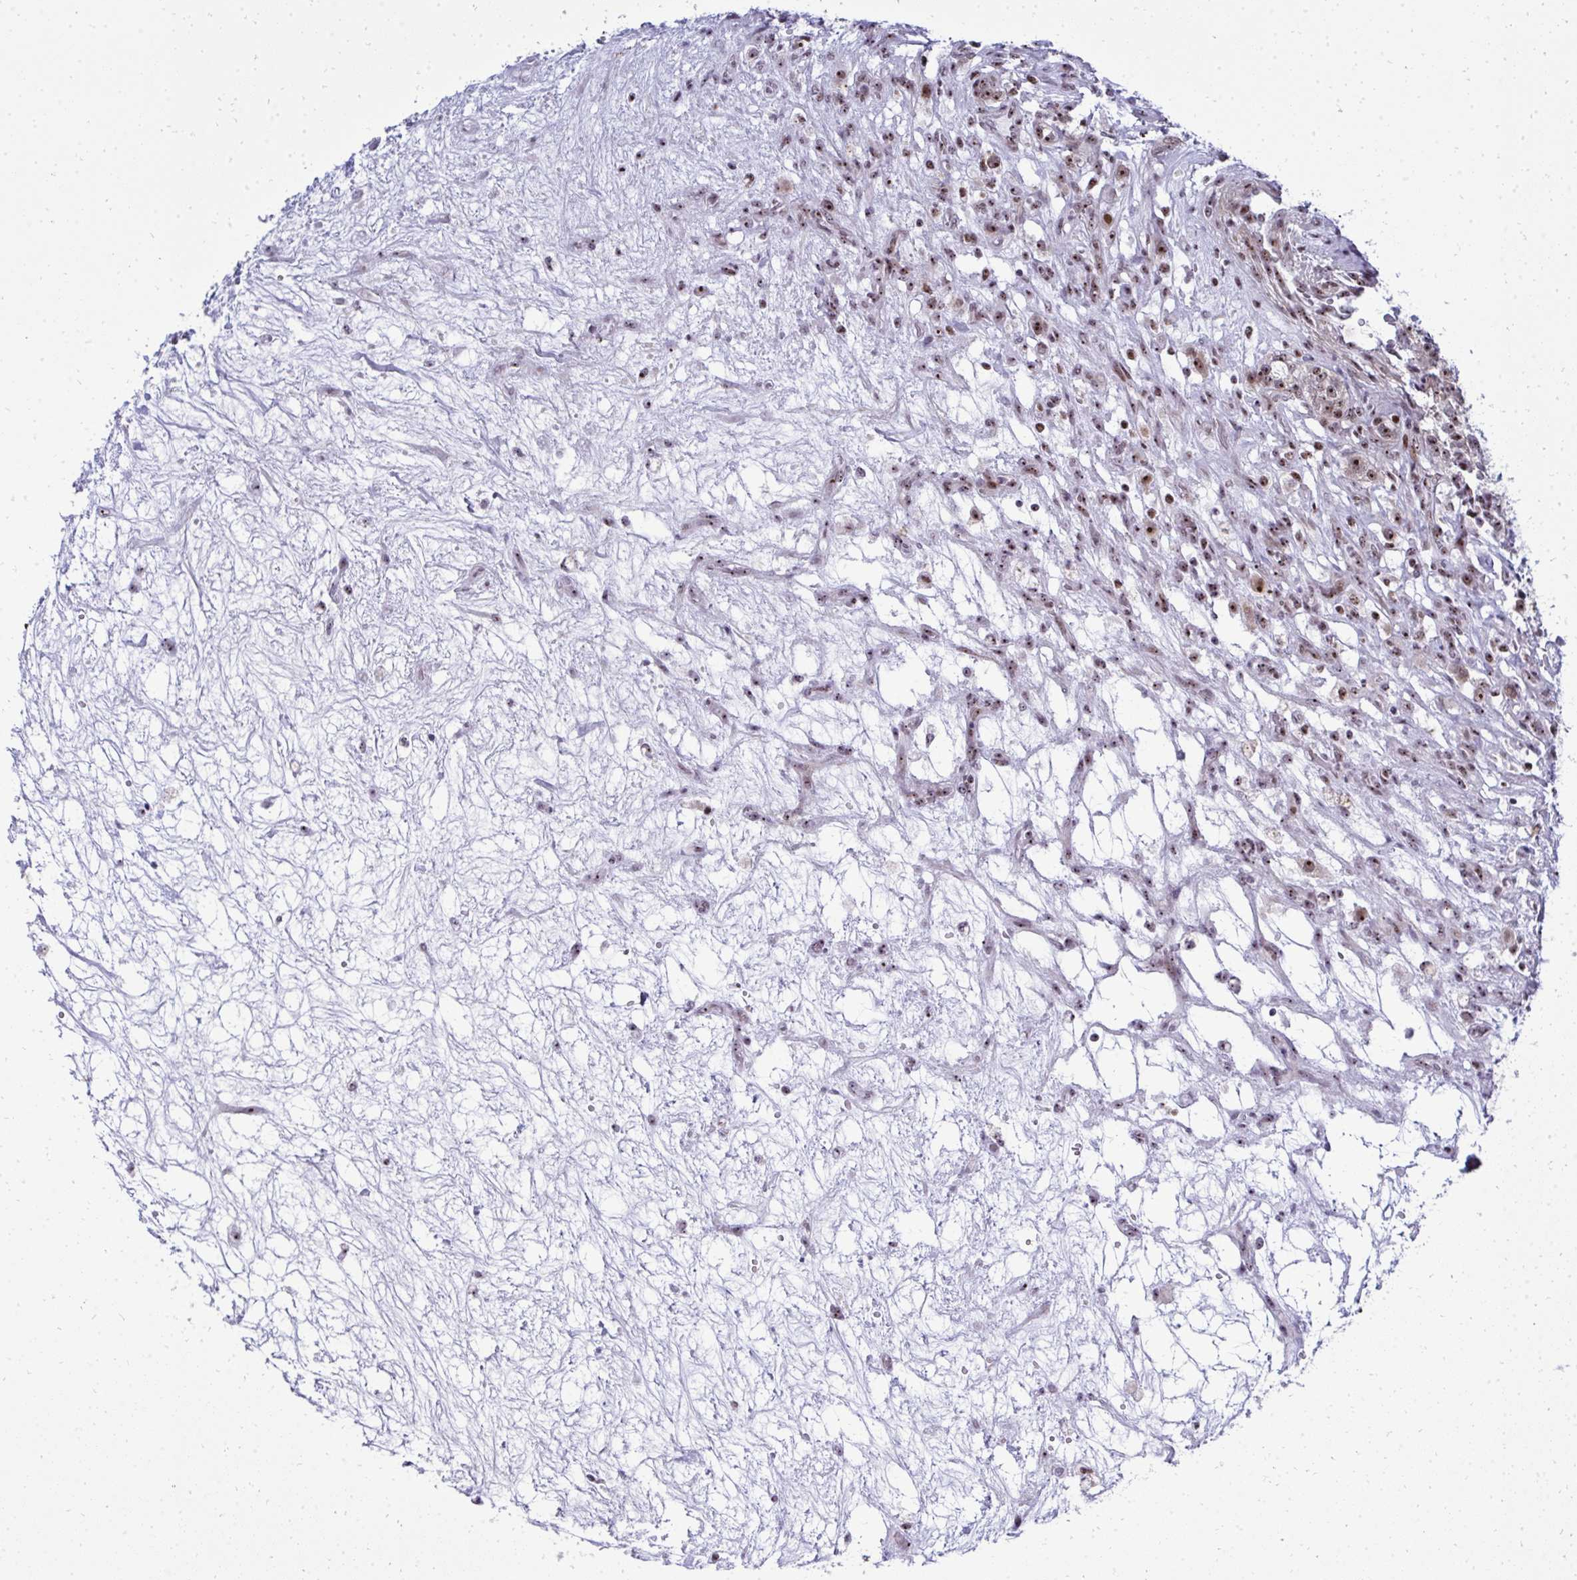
{"staining": {"intensity": "moderate", "quantity": ">75%", "location": "nuclear"}, "tissue": "renal cancer", "cell_type": "Tumor cells", "image_type": "cancer", "snomed": [{"axis": "morphology", "description": "Adenocarcinoma, NOS"}, {"axis": "topography", "description": "Kidney"}], "caption": "A brown stain highlights moderate nuclear expression of a protein in adenocarcinoma (renal) tumor cells.", "gene": "SIRT7", "patient": {"sex": "female", "age": 63}}